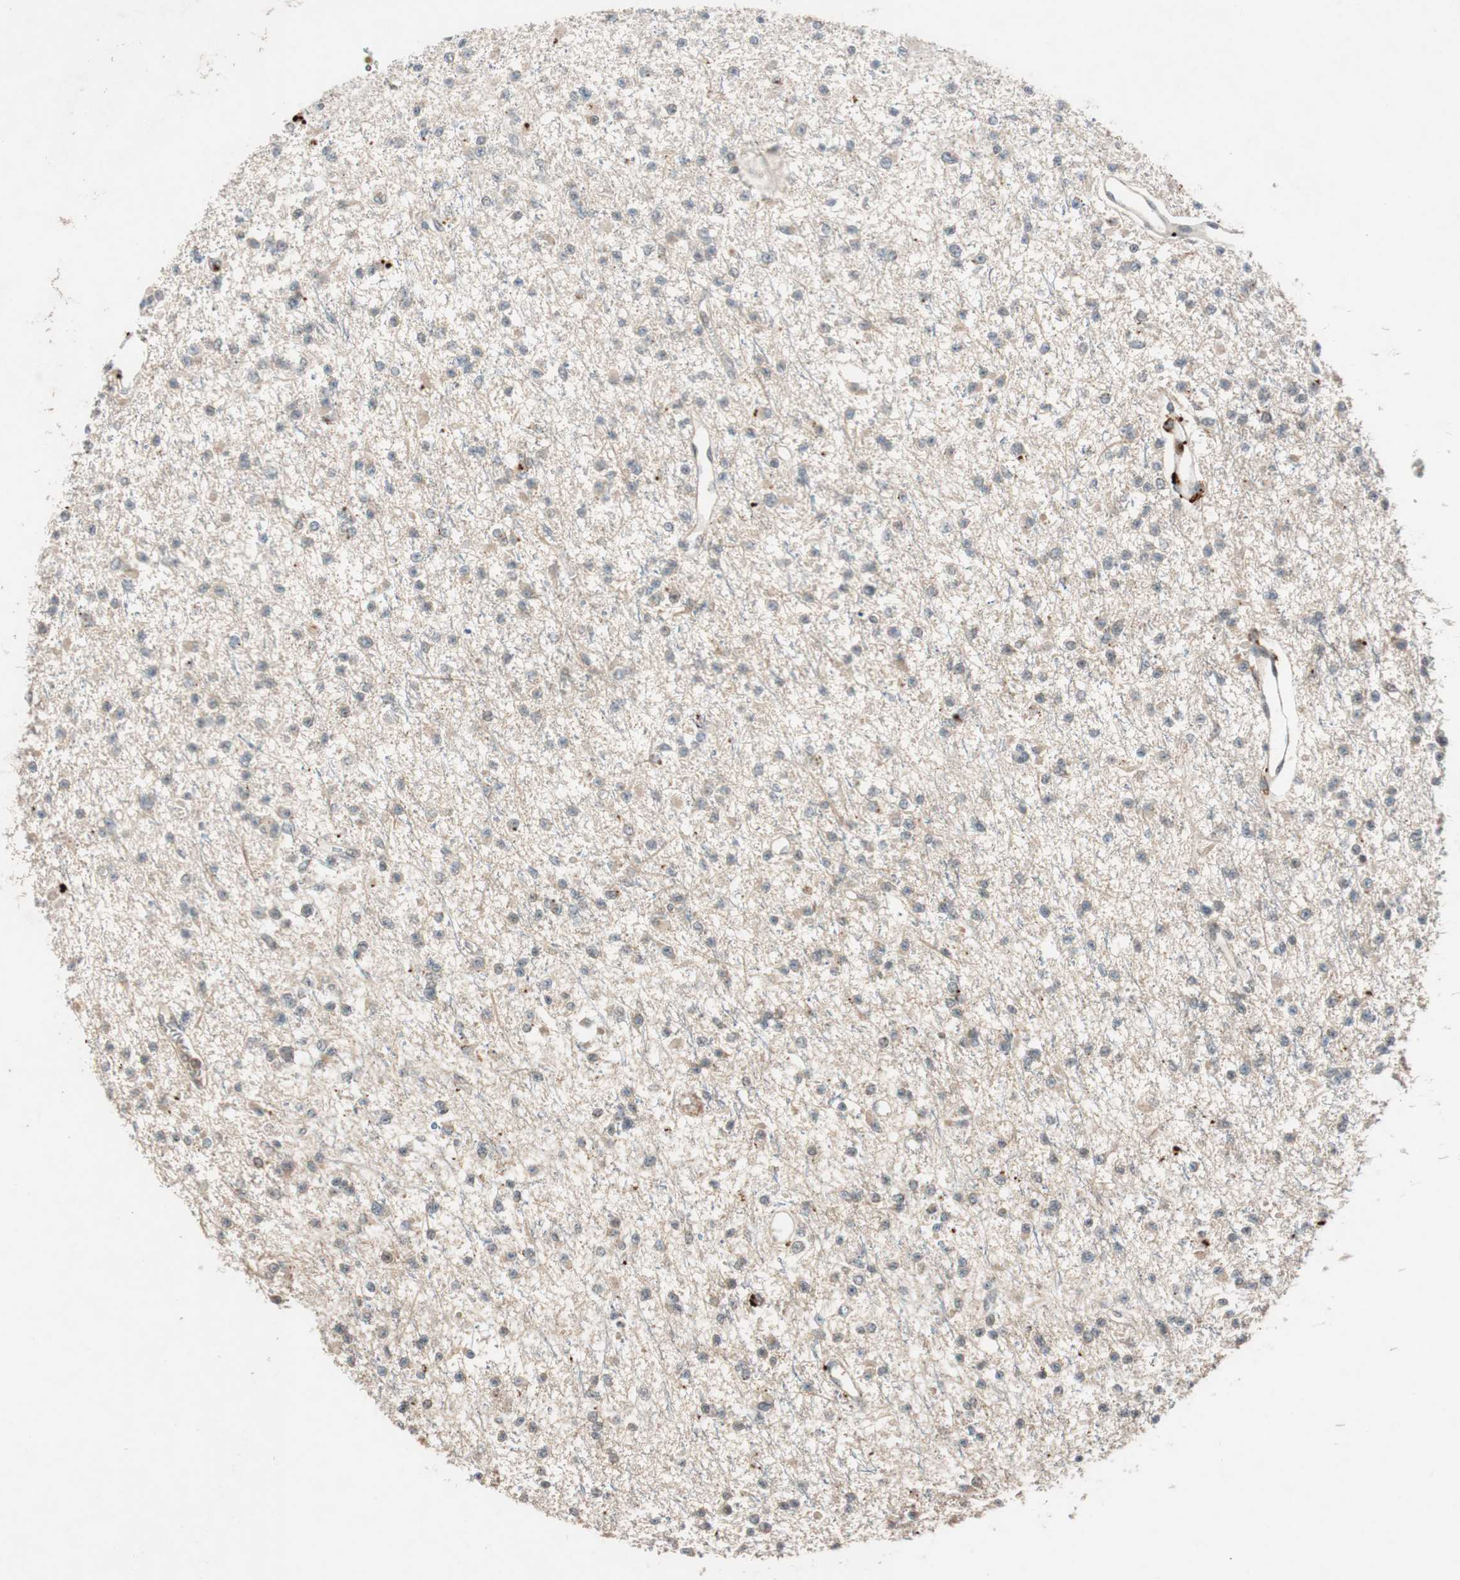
{"staining": {"intensity": "weak", "quantity": ">75%", "location": "cytoplasmic/membranous"}, "tissue": "glioma", "cell_type": "Tumor cells", "image_type": "cancer", "snomed": [{"axis": "morphology", "description": "Glioma, malignant, Low grade"}, {"axis": "topography", "description": "Brain"}], "caption": "About >75% of tumor cells in malignant low-grade glioma exhibit weak cytoplasmic/membranous protein staining as visualized by brown immunohistochemical staining.", "gene": "GLB1", "patient": {"sex": "female", "age": 22}}